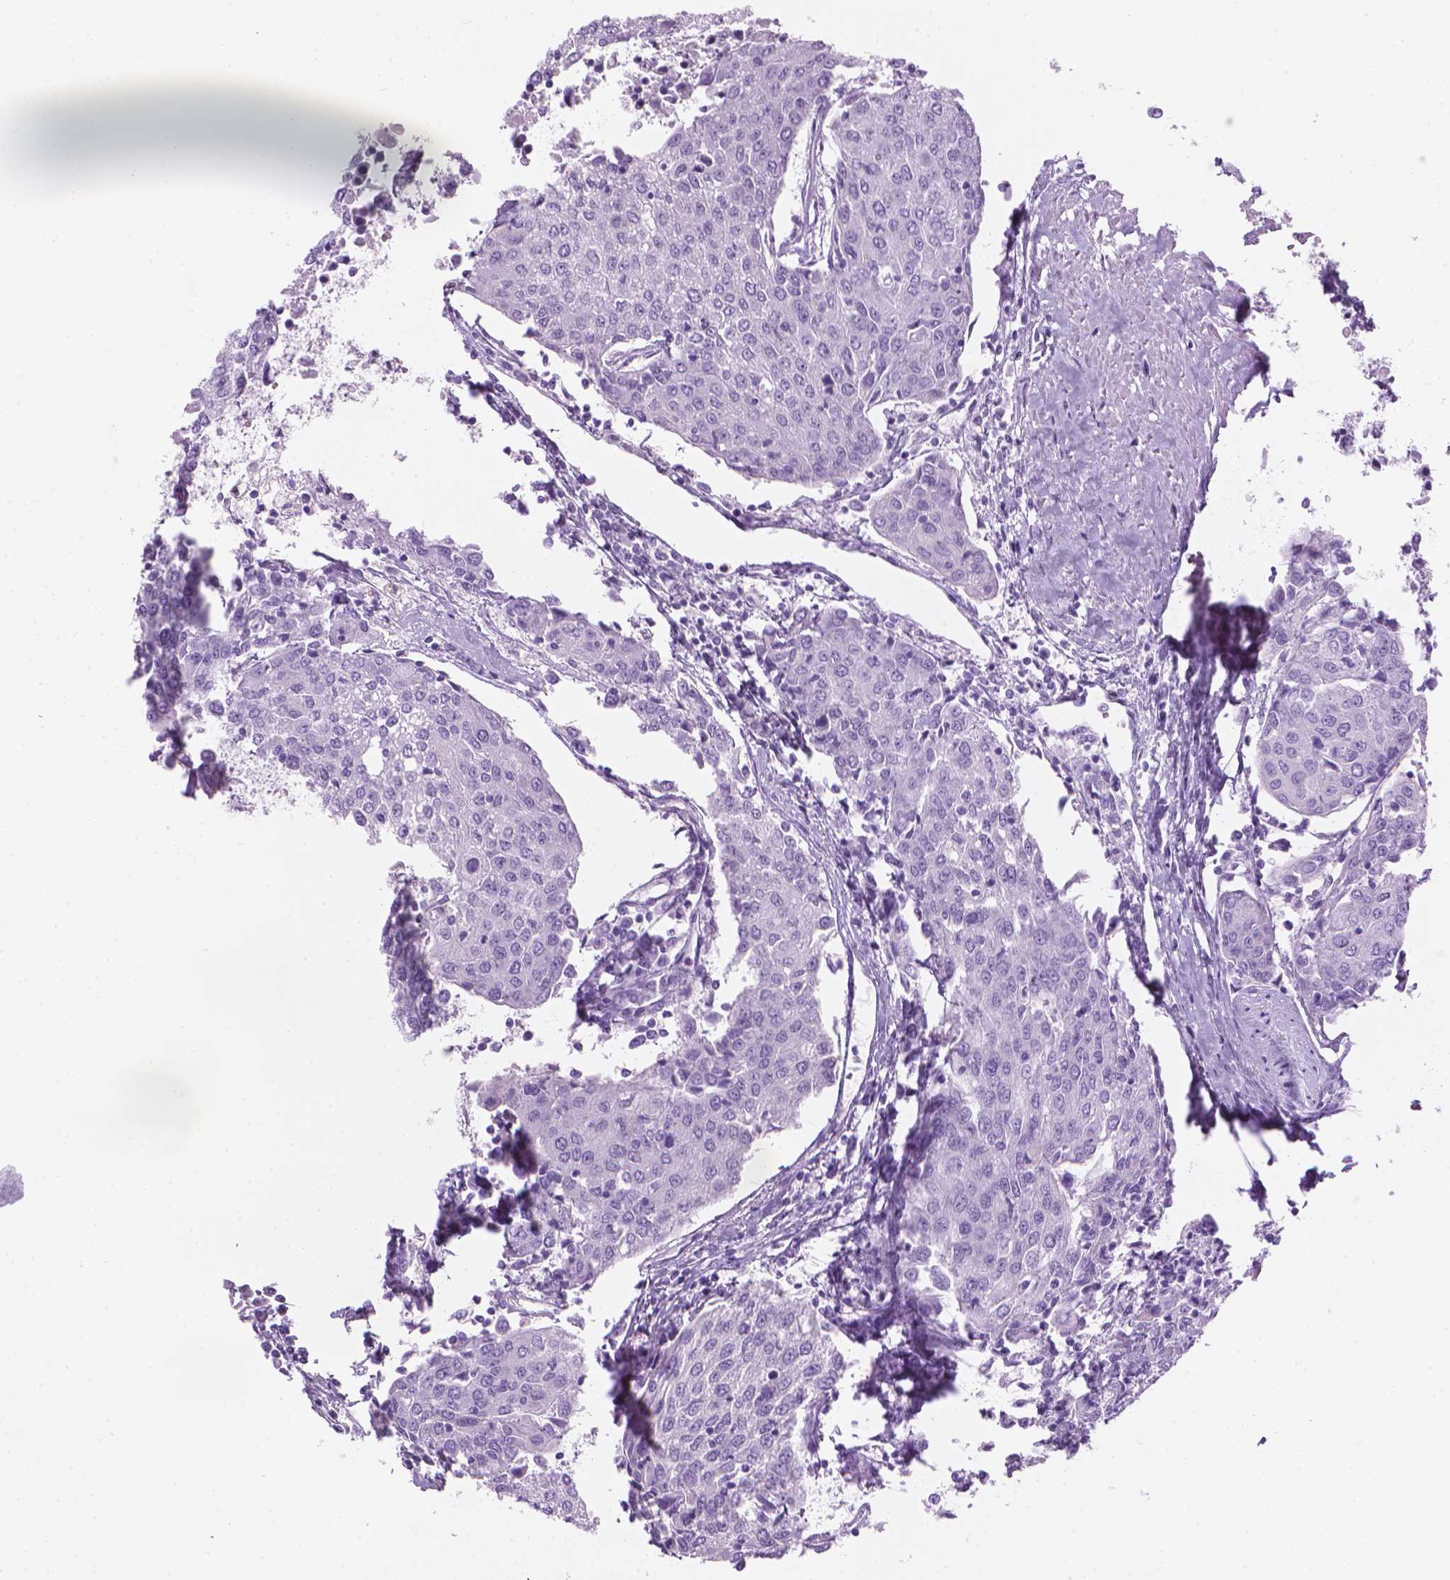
{"staining": {"intensity": "negative", "quantity": "none", "location": "none"}, "tissue": "urothelial cancer", "cell_type": "Tumor cells", "image_type": "cancer", "snomed": [{"axis": "morphology", "description": "Urothelial carcinoma, High grade"}, {"axis": "topography", "description": "Urinary bladder"}], "caption": "The image shows no significant expression in tumor cells of urothelial cancer.", "gene": "TTC29", "patient": {"sex": "female", "age": 85}}